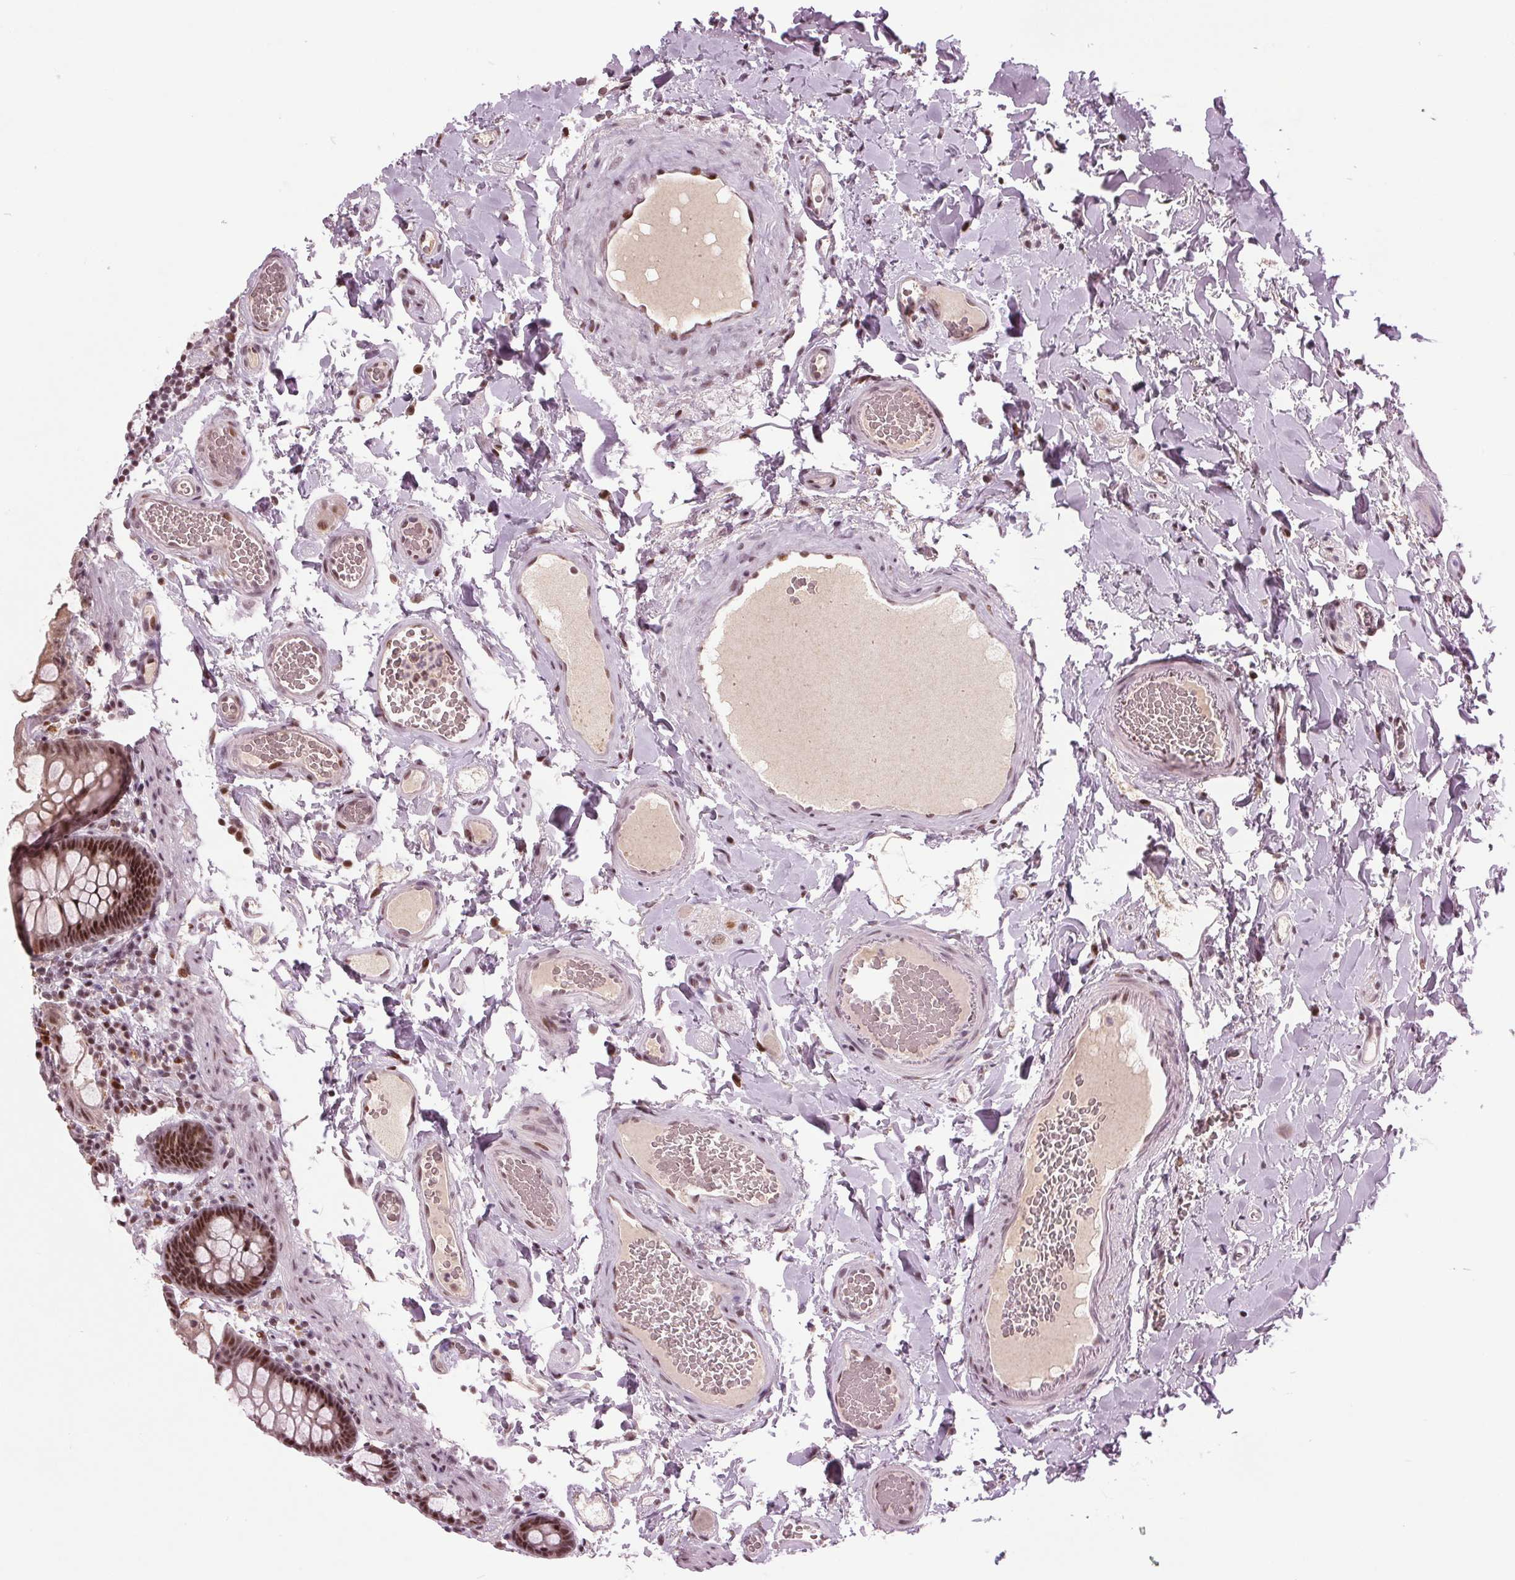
{"staining": {"intensity": "moderate", "quantity": ">75%", "location": "nuclear"}, "tissue": "colon", "cell_type": "Endothelial cells", "image_type": "normal", "snomed": [{"axis": "morphology", "description": "Normal tissue, NOS"}, {"axis": "topography", "description": "Colon"}], "caption": "IHC of unremarkable human colon exhibits medium levels of moderate nuclear staining in approximately >75% of endothelial cells. The protein of interest is stained brown, and the nuclei are stained in blue (DAB IHC with brightfield microscopy, high magnification).", "gene": "TTC34", "patient": {"sex": "male", "age": 84}}